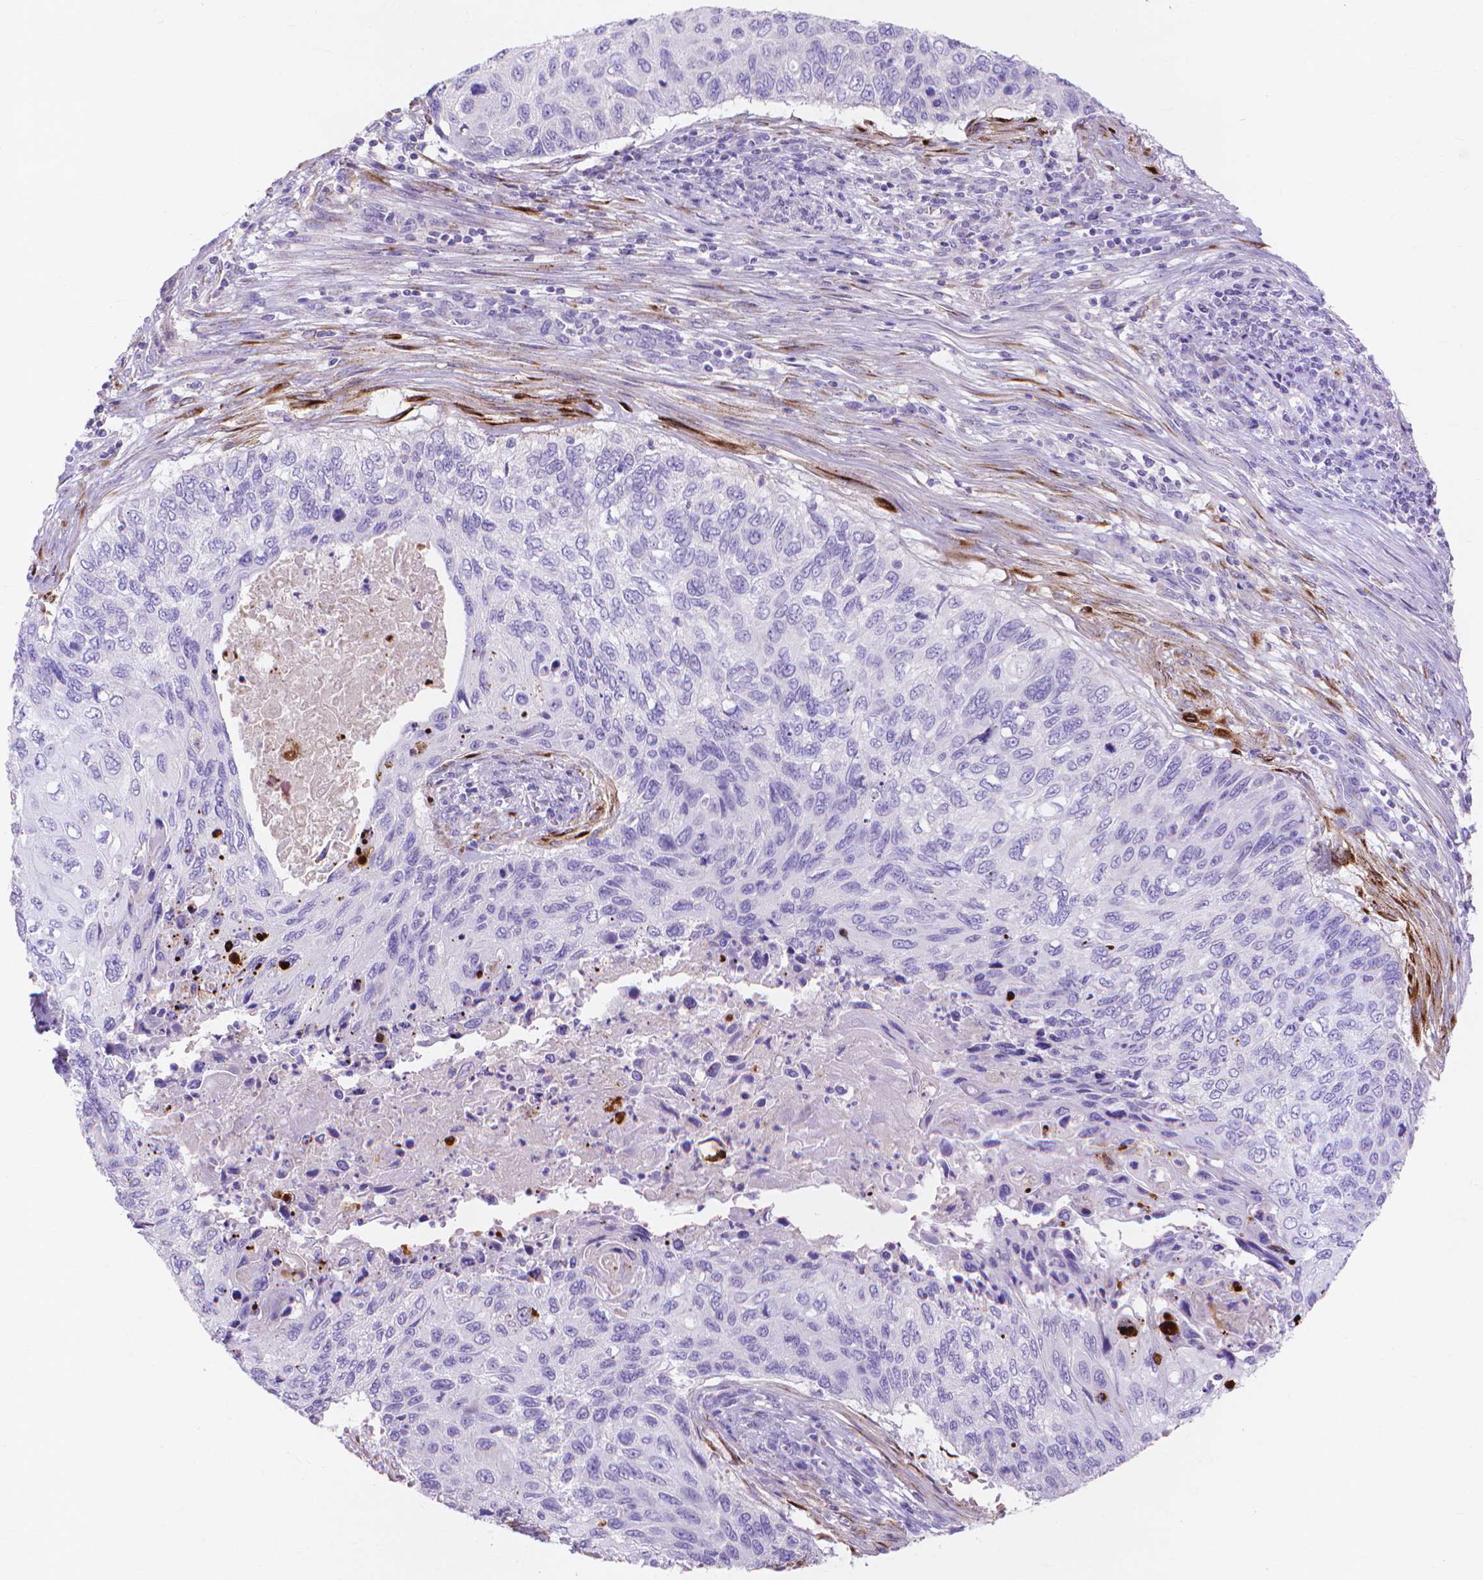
{"staining": {"intensity": "negative", "quantity": "none", "location": "none"}, "tissue": "cervical cancer", "cell_type": "Tumor cells", "image_type": "cancer", "snomed": [{"axis": "morphology", "description": "Squamous cell carcinoma, NOS"}, {"axis": "topography", "description": "Cervix"}], "caption": "An image of human cervical cancer (squamous cell carcinoma) is negative for staining in tumor cells. (Stains: DAB IHC with hematoxylin counter stain, Microscopy: brightfield microscopy at high magnification).", "gene": "MMP11", "patient": {"sex": "female", "age": 70}}